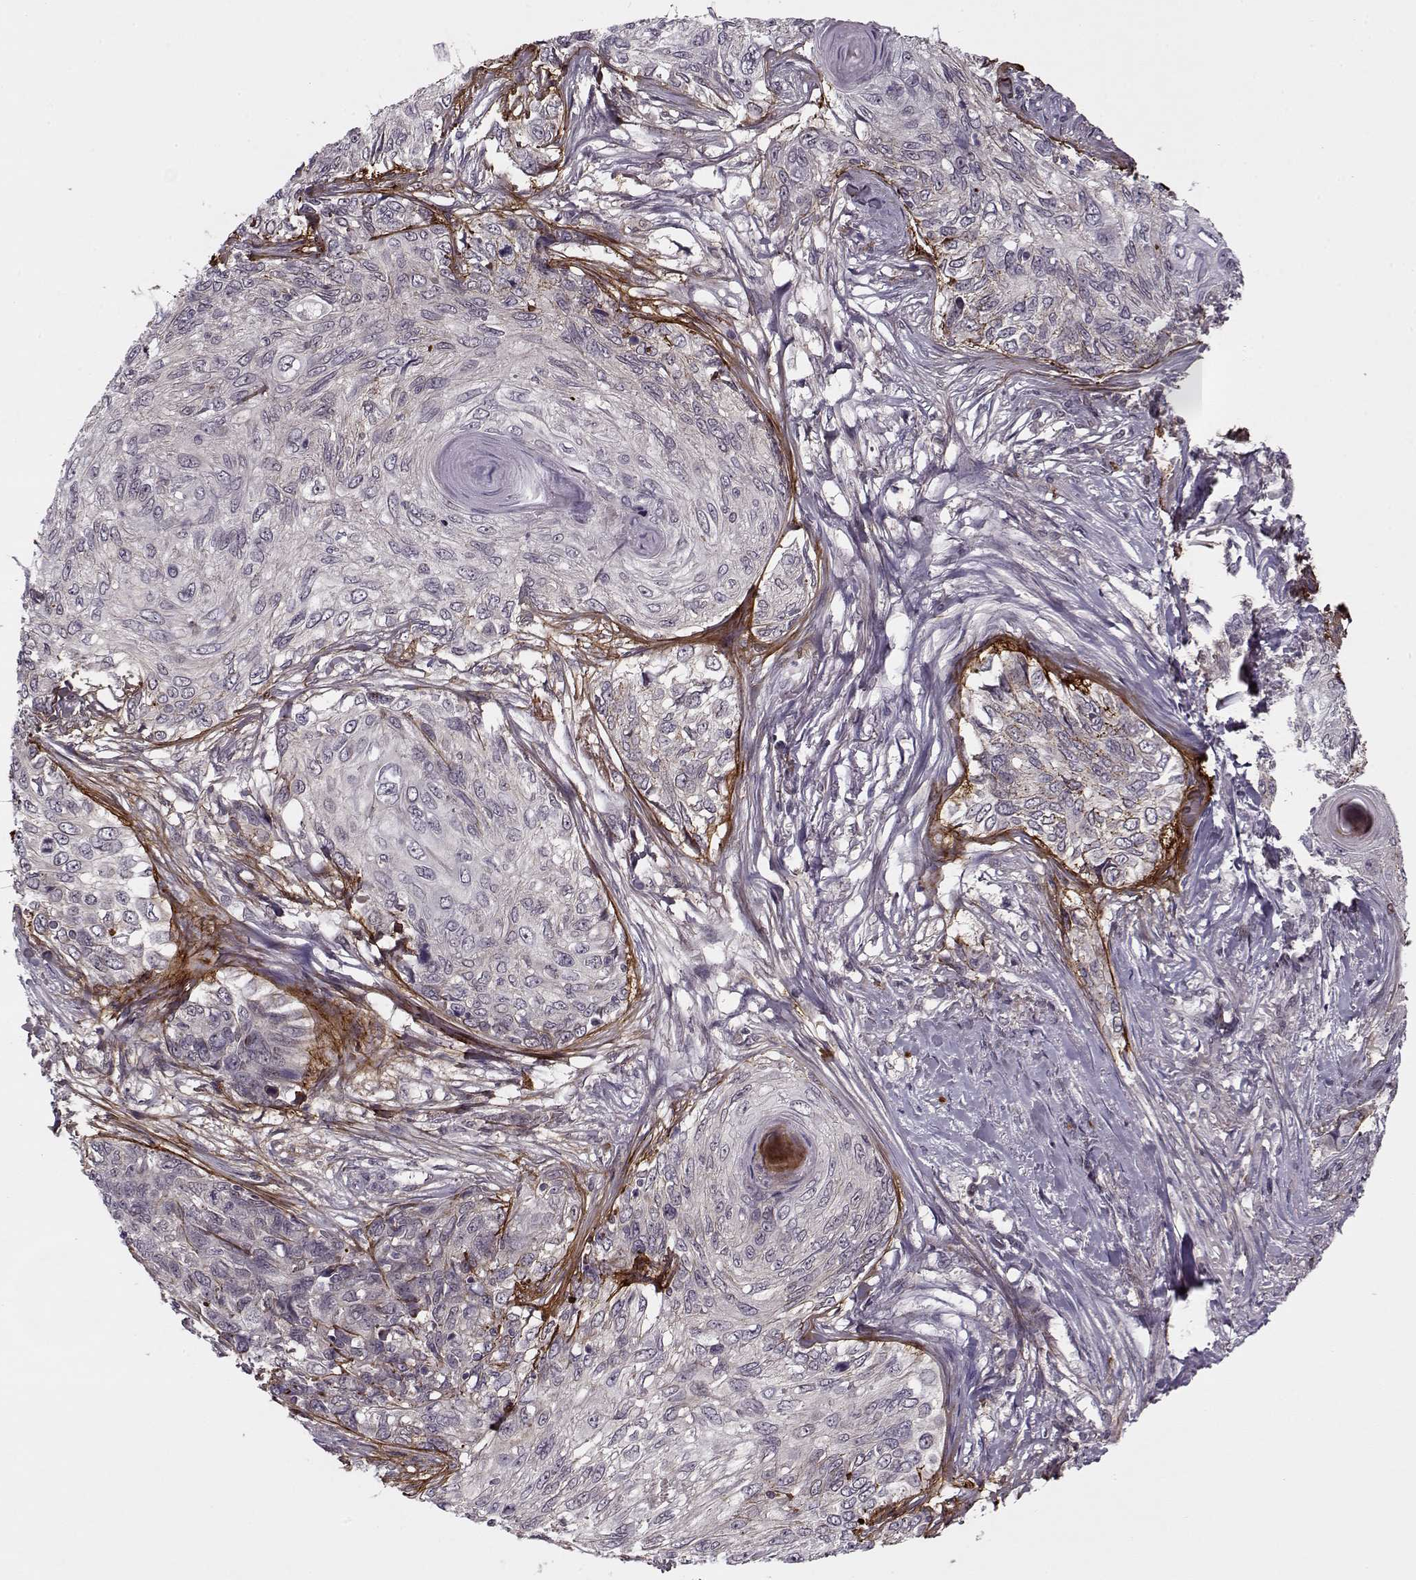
{"staining": {"intensity": "negative", "quantity": "none", "location": "none"}, "tissue": "skin cancer", "cell_type": "Tumor cells", "image_type": "cancer", "snomed": [{"axis": "morphology", "description": "Squamous cell carcinoma, NOS"}, {"axis": "topography", "description": "Skin"}], "caption": "Tumor cells are negative for brown protein staining in skin cancer.", "gene": "DENND4B", "patient": {"sex": "male", "age": 92}}